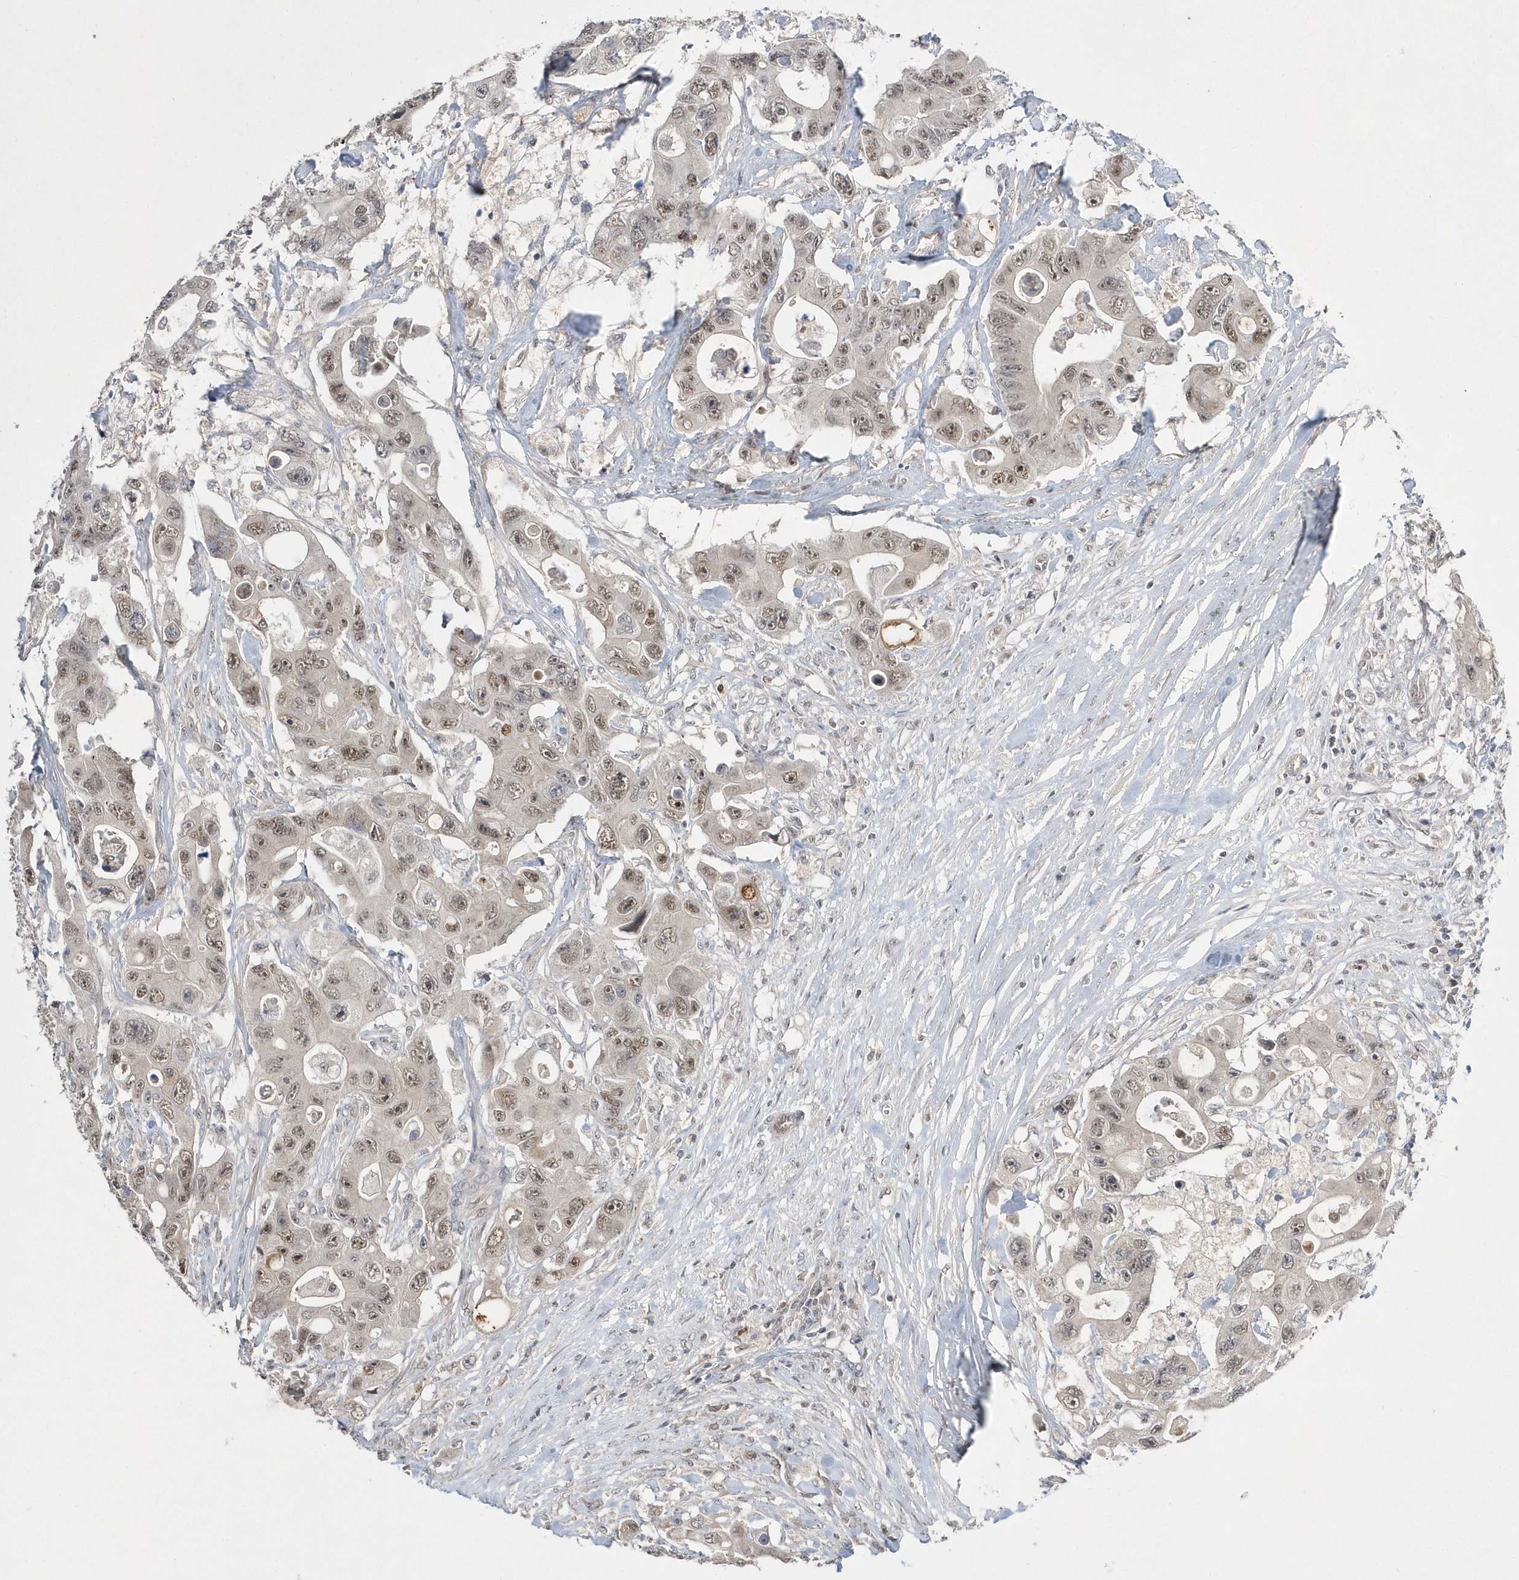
{"staining": {"intensity": "moderate", "quantity": "25%-75%", "location": "nuclear"}, "tissue": "colorectal cancer", "cell_type": "Tumor cells", "image_type": "cancer", "snomed": [{"axis": "morphology", "description": "Adenocarcinoma, NOS"}, {"axis": "topography", "description": "Colon"}], "caption": "Protein expression analysis of adenocarcinoma (colorectal) exhibits moderate nuclear expression in approximately 25%-75% of tumor cells.", "gene": "TMEM132B", "patient": {"sex": "female", "age": 46}}